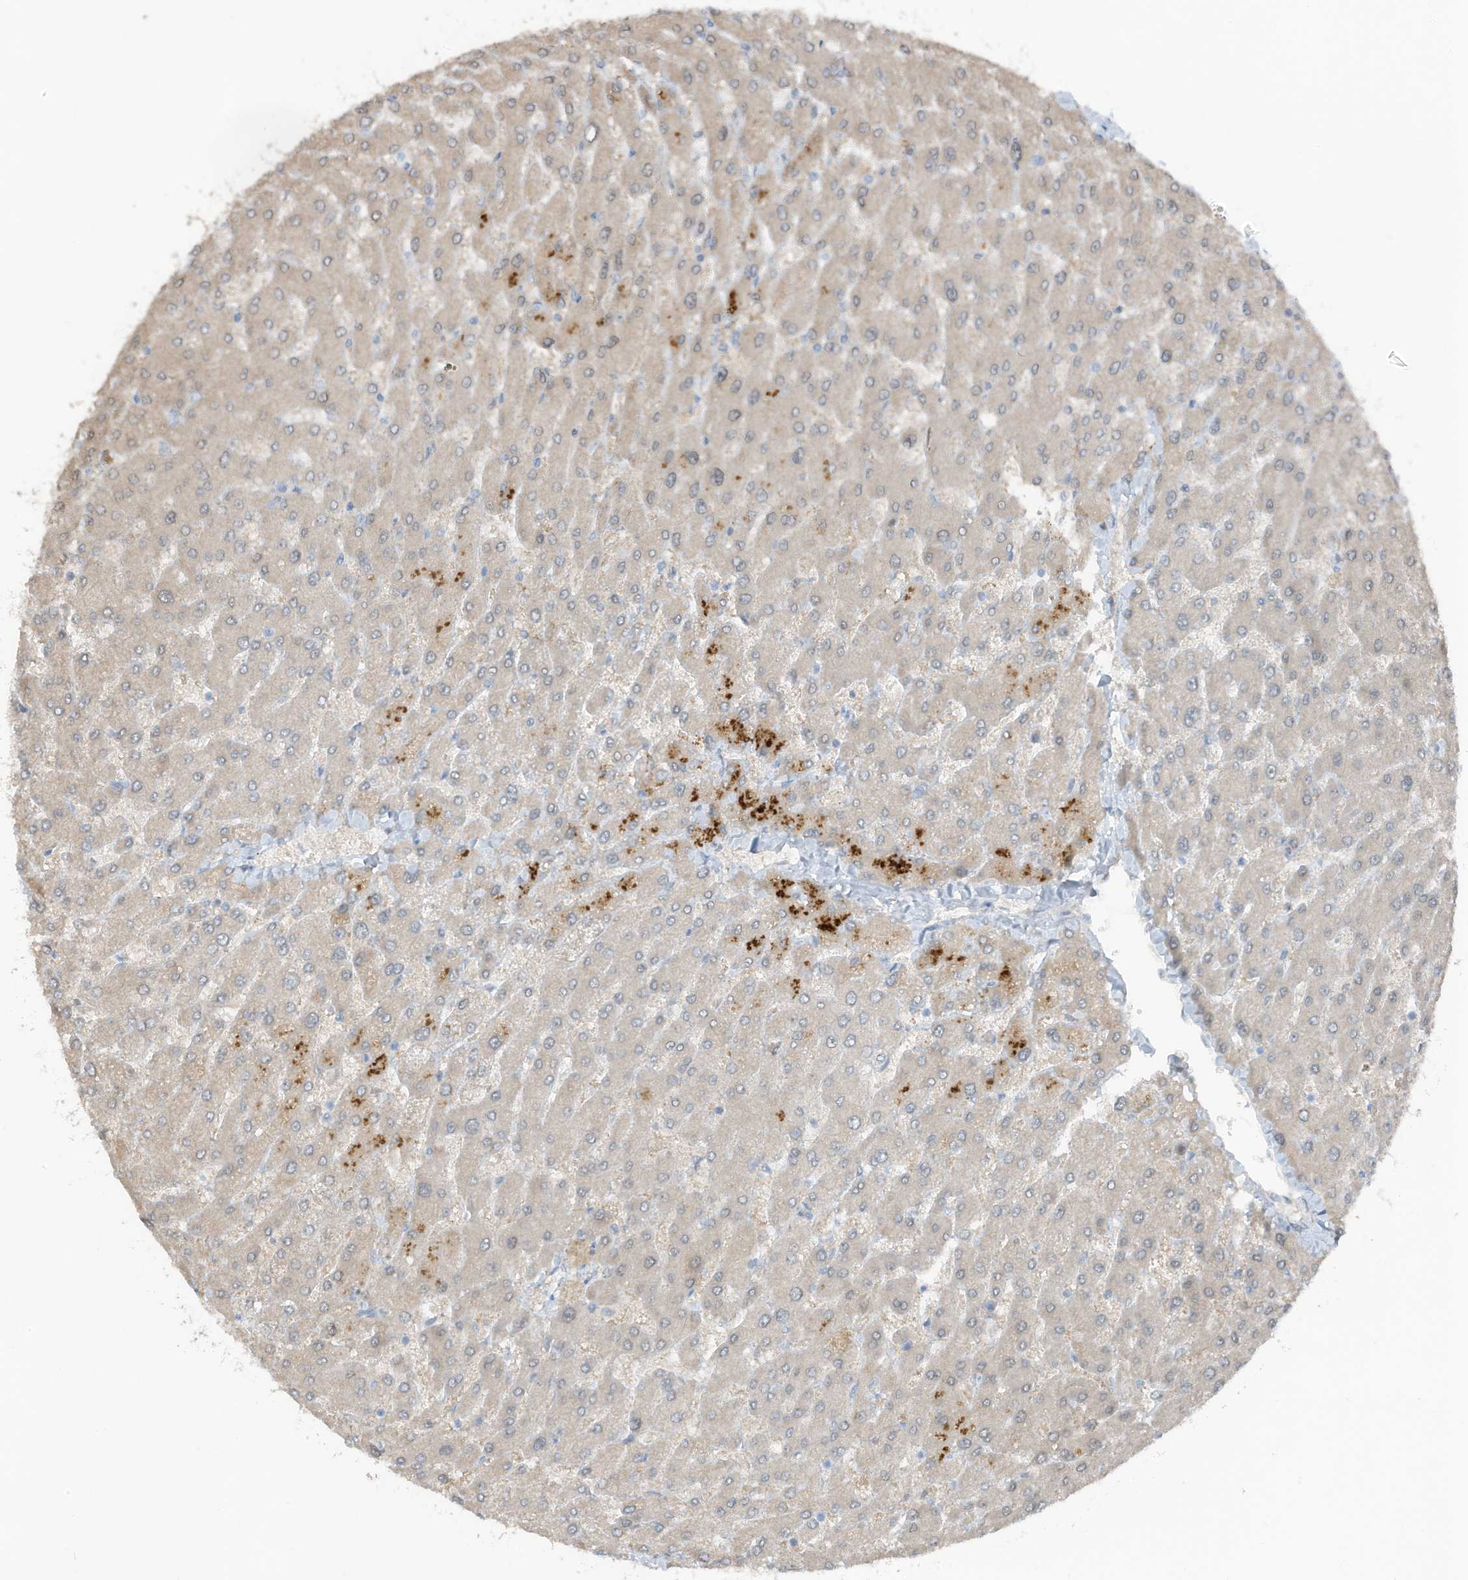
{"staining": {"intensity": "weak", "quantity": "25%-75%", "location": "cytoplasmic/membranous"}, "tissue": "liver", "cell_type": "Cholangiocytes", "image_type": "normal", "snomed": [{"axis": "morphology", "description": "Normal tissue, NOS"}, {"axis": "topography", "description": "Liver"}], "caption": "Liver was stained to show a protein in brown. There is low levels of weak cytoplasmic/membranous expression in approximately 25%-75% of cholangiocytes. Ihc stains the protein of interest in brown and the nuclei are stained blue.", "gene": "ARHGEF33", "patient": {"sex": "male", "age": 55}}